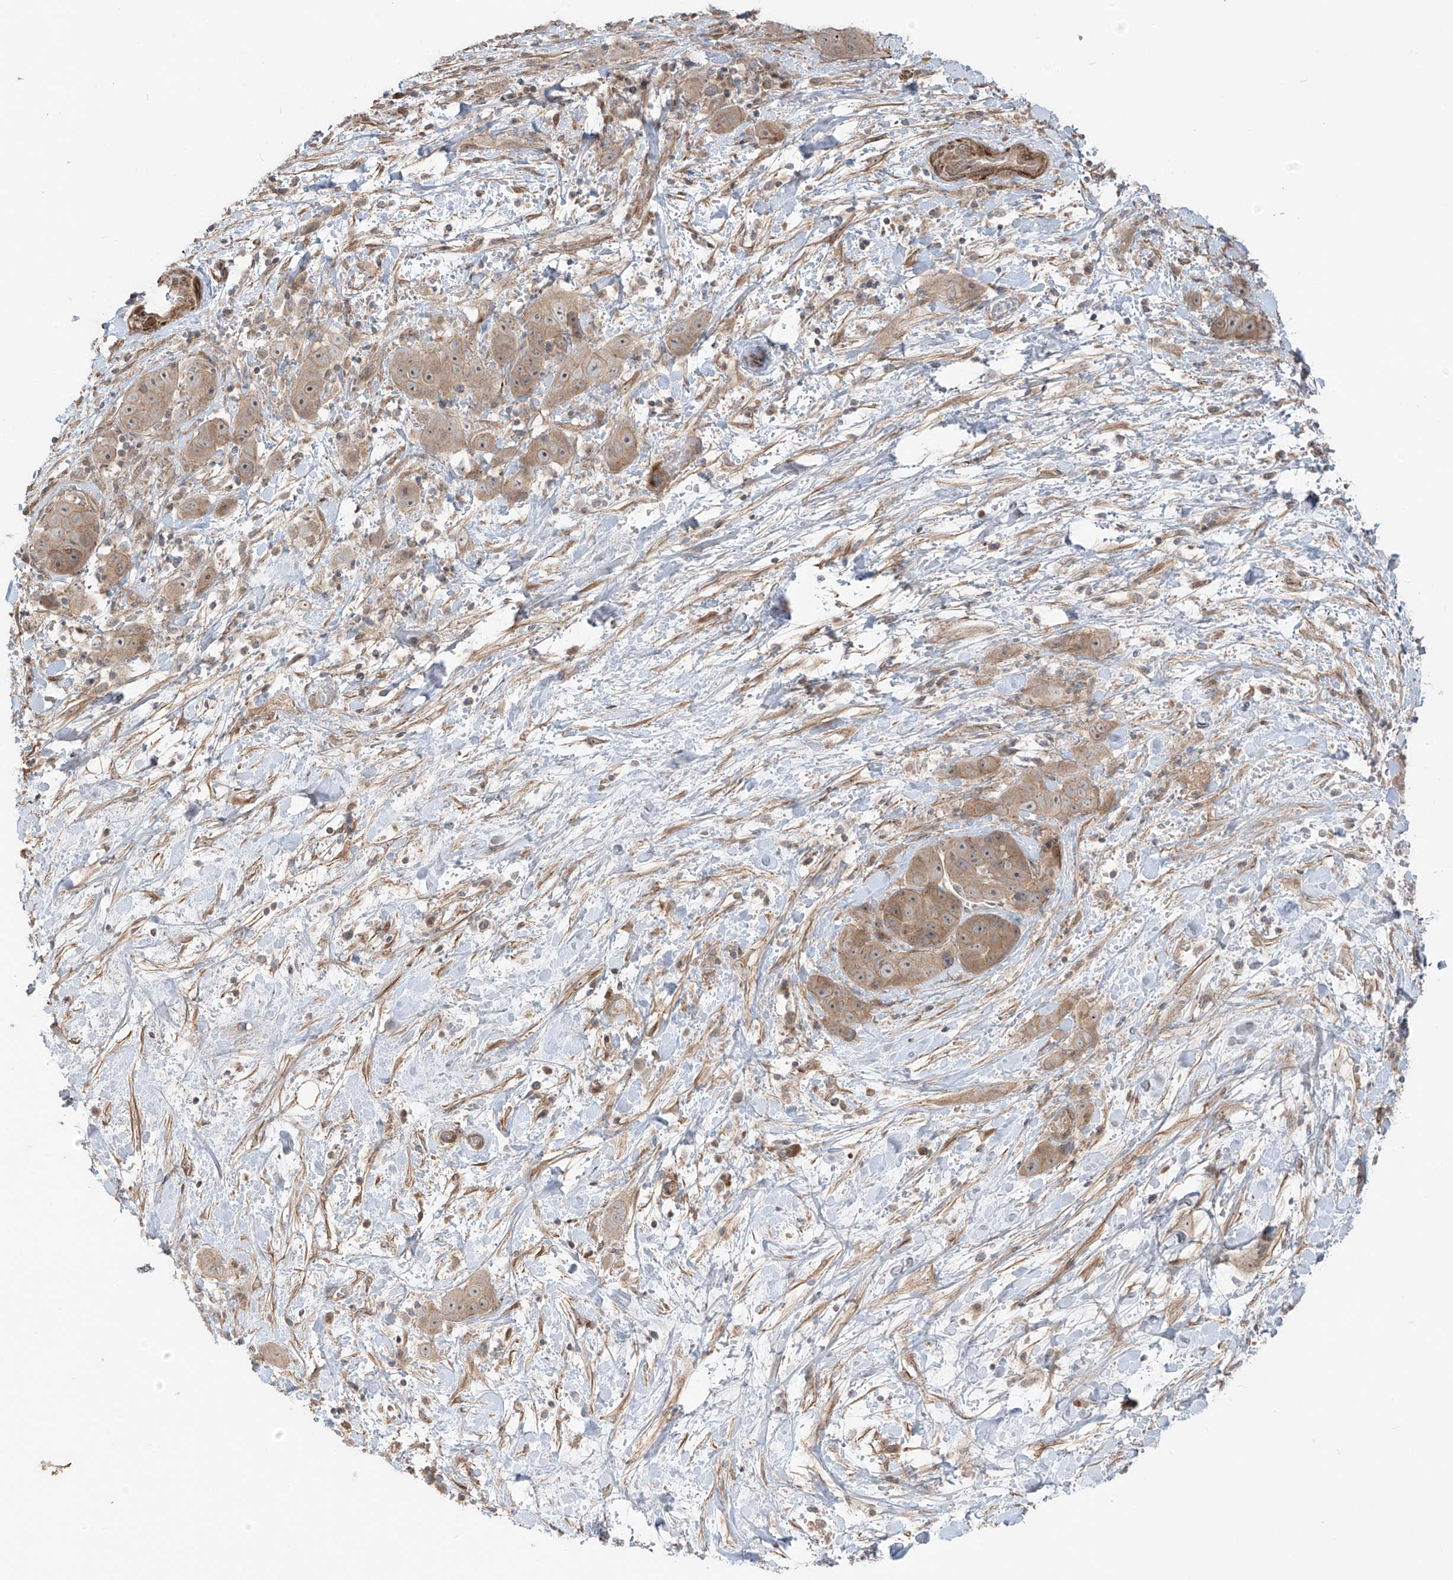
{"staining": {"intensity": "weak", "quantity": ">75%", "location": "cytoplasmic/membranous"}, "tissue": "liver cancer", "cell_type": "Tumor cells", "image_type": "cancer", "snomed": [{"axis": "morphology", "description": "Cholangiocarcinoma"}, {"axis": "topography", "description": "Liver"}], "caption": "Protein analysis of cholangiocarcinoma (liver) tissue displays weak cytoplasmic/membranous positivity in about >75% of tumor cells.", "gene": "LRRC74A", "patient": {"sex": "female", "age": 52}}